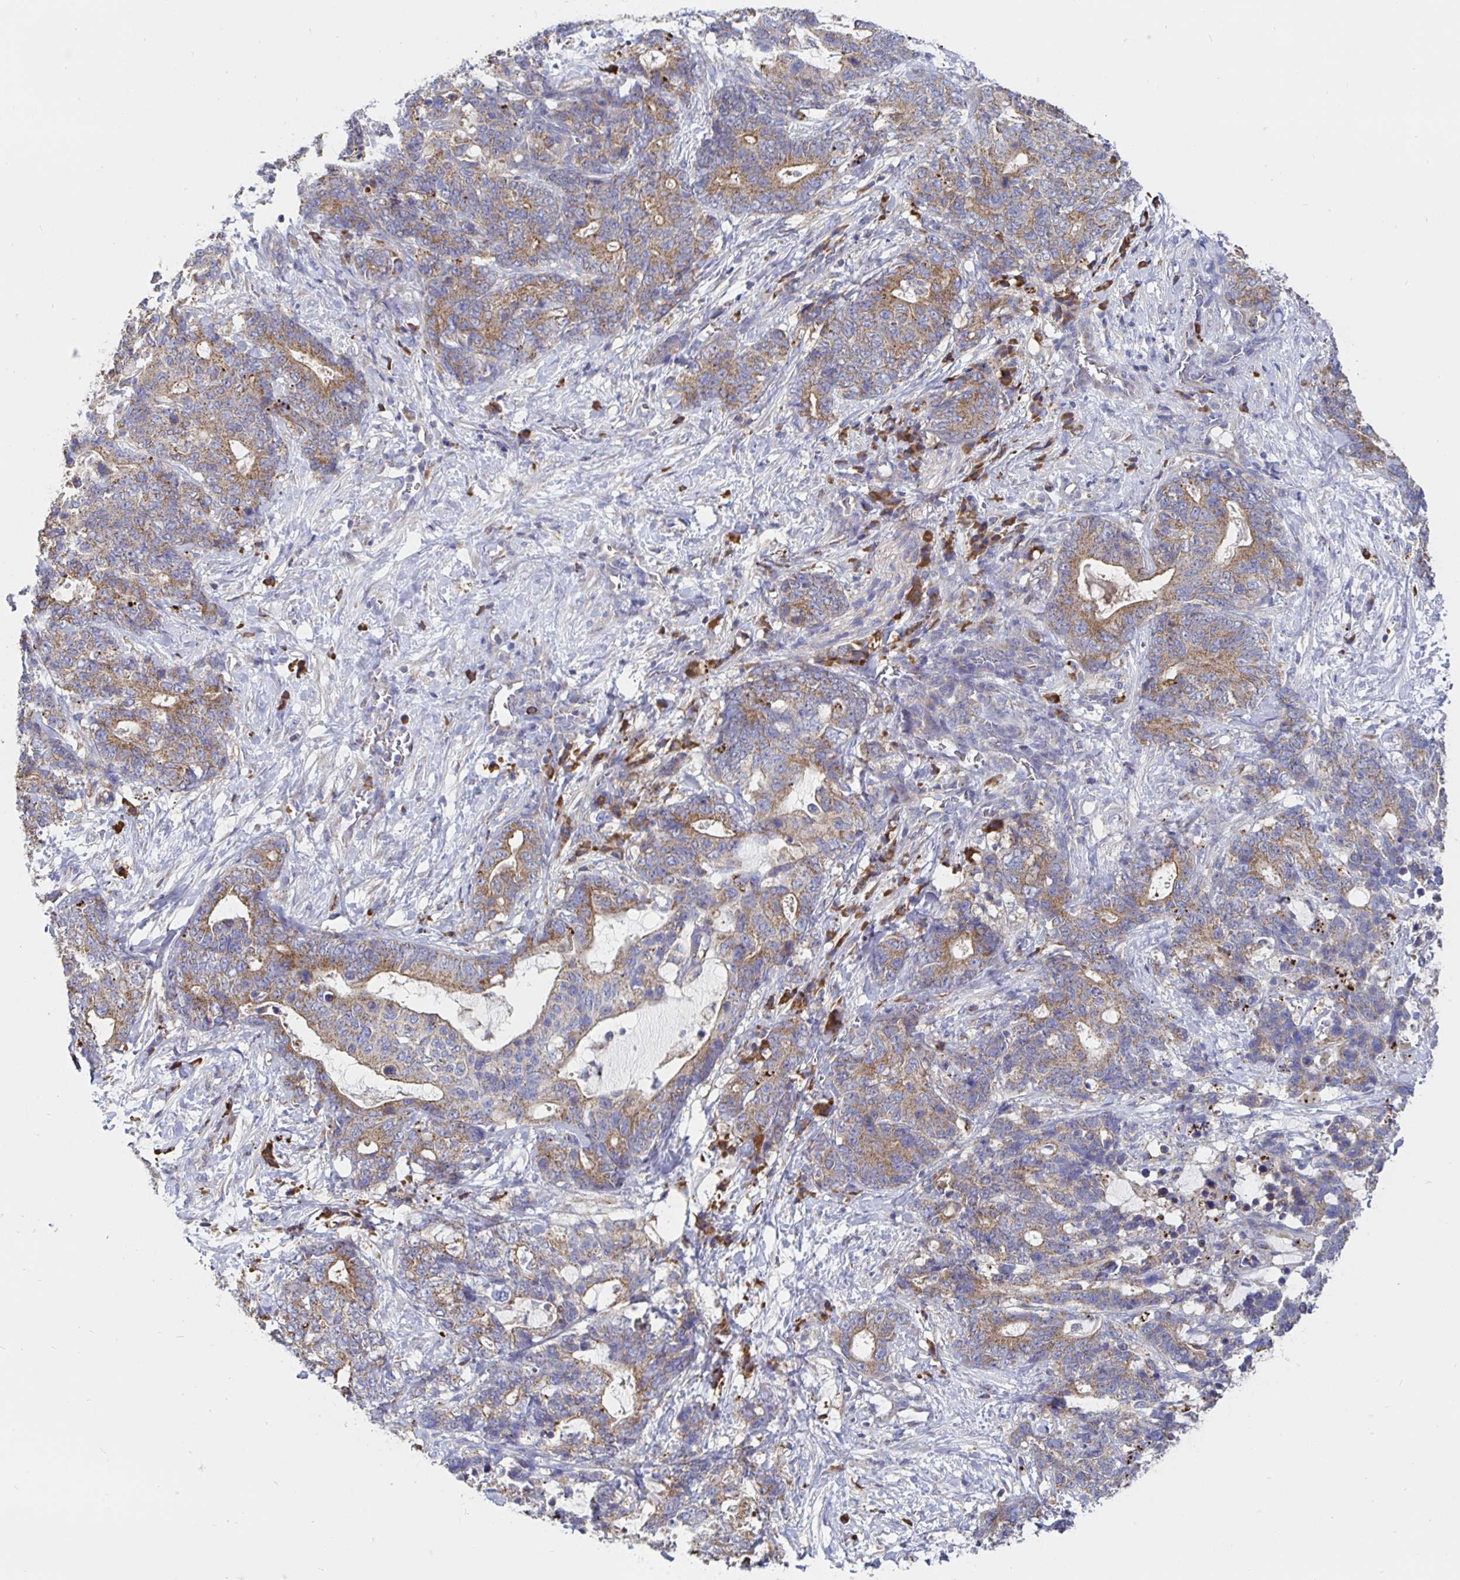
{"staining": {"intensity": "moderate", "quantity": ">75%", "location": "cytoplasmic/membranous"}, "tissue": "stomach cancer", "cell_type": "Tumor cells", "image_type": "cancer", "snomed": [{"axis": "morphology", "description": "Normal tissue, NOS"}, {"axis": "morphology", "description": "Adenocarcinoma, NOS"}, {"axis": "topography", "description": "Stomach"}], "caption": "The image demonstrates immunohistochemical staining of stomach adenocarcinoma. There is moderate cytoplasmic/membranous expression is present in approximately >75% of tumor cells.", "gene": "PRDX3", "patient": {"sex": "female", "age": 64}}